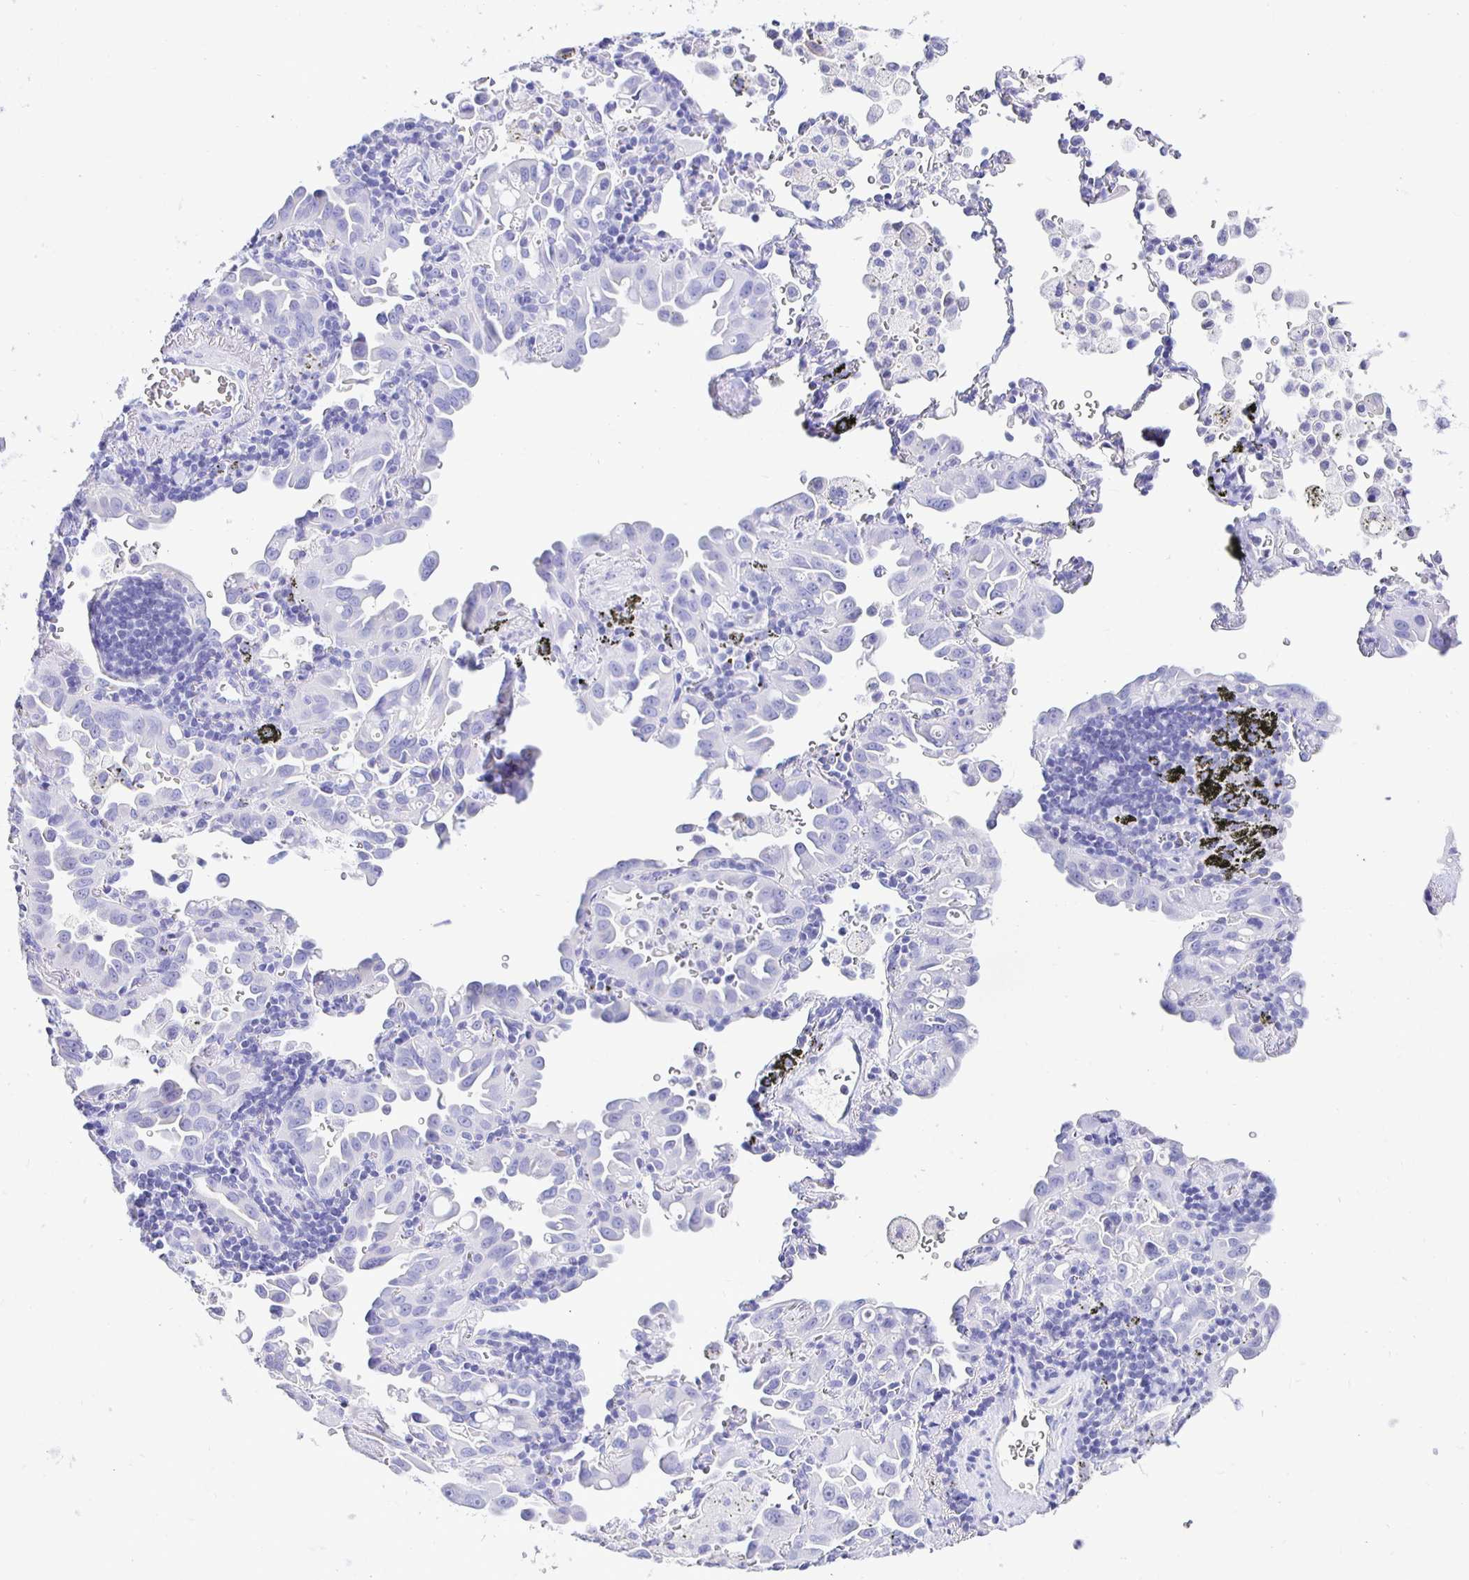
{"staining": {"intensity": "negative", "quantity": "none", "location": "none"}, "tissue": "lung cancer", "cell_type": "Tumor cells", "image_type": "cancer", "snomed": [{"axis": "morphology", "description": "Adenocarcinoma, NOS"}, {"axis": "topography", "description": "Lung"}], "caption": "This image is of lung cancer stained with immunohistochemistry (IHC) to label a protein in brown with the nuclei are counter-stained blue. There is no expression in tumor cells.", "gene": "UMOD", "patient": {"sex": "male", "age": 68}}